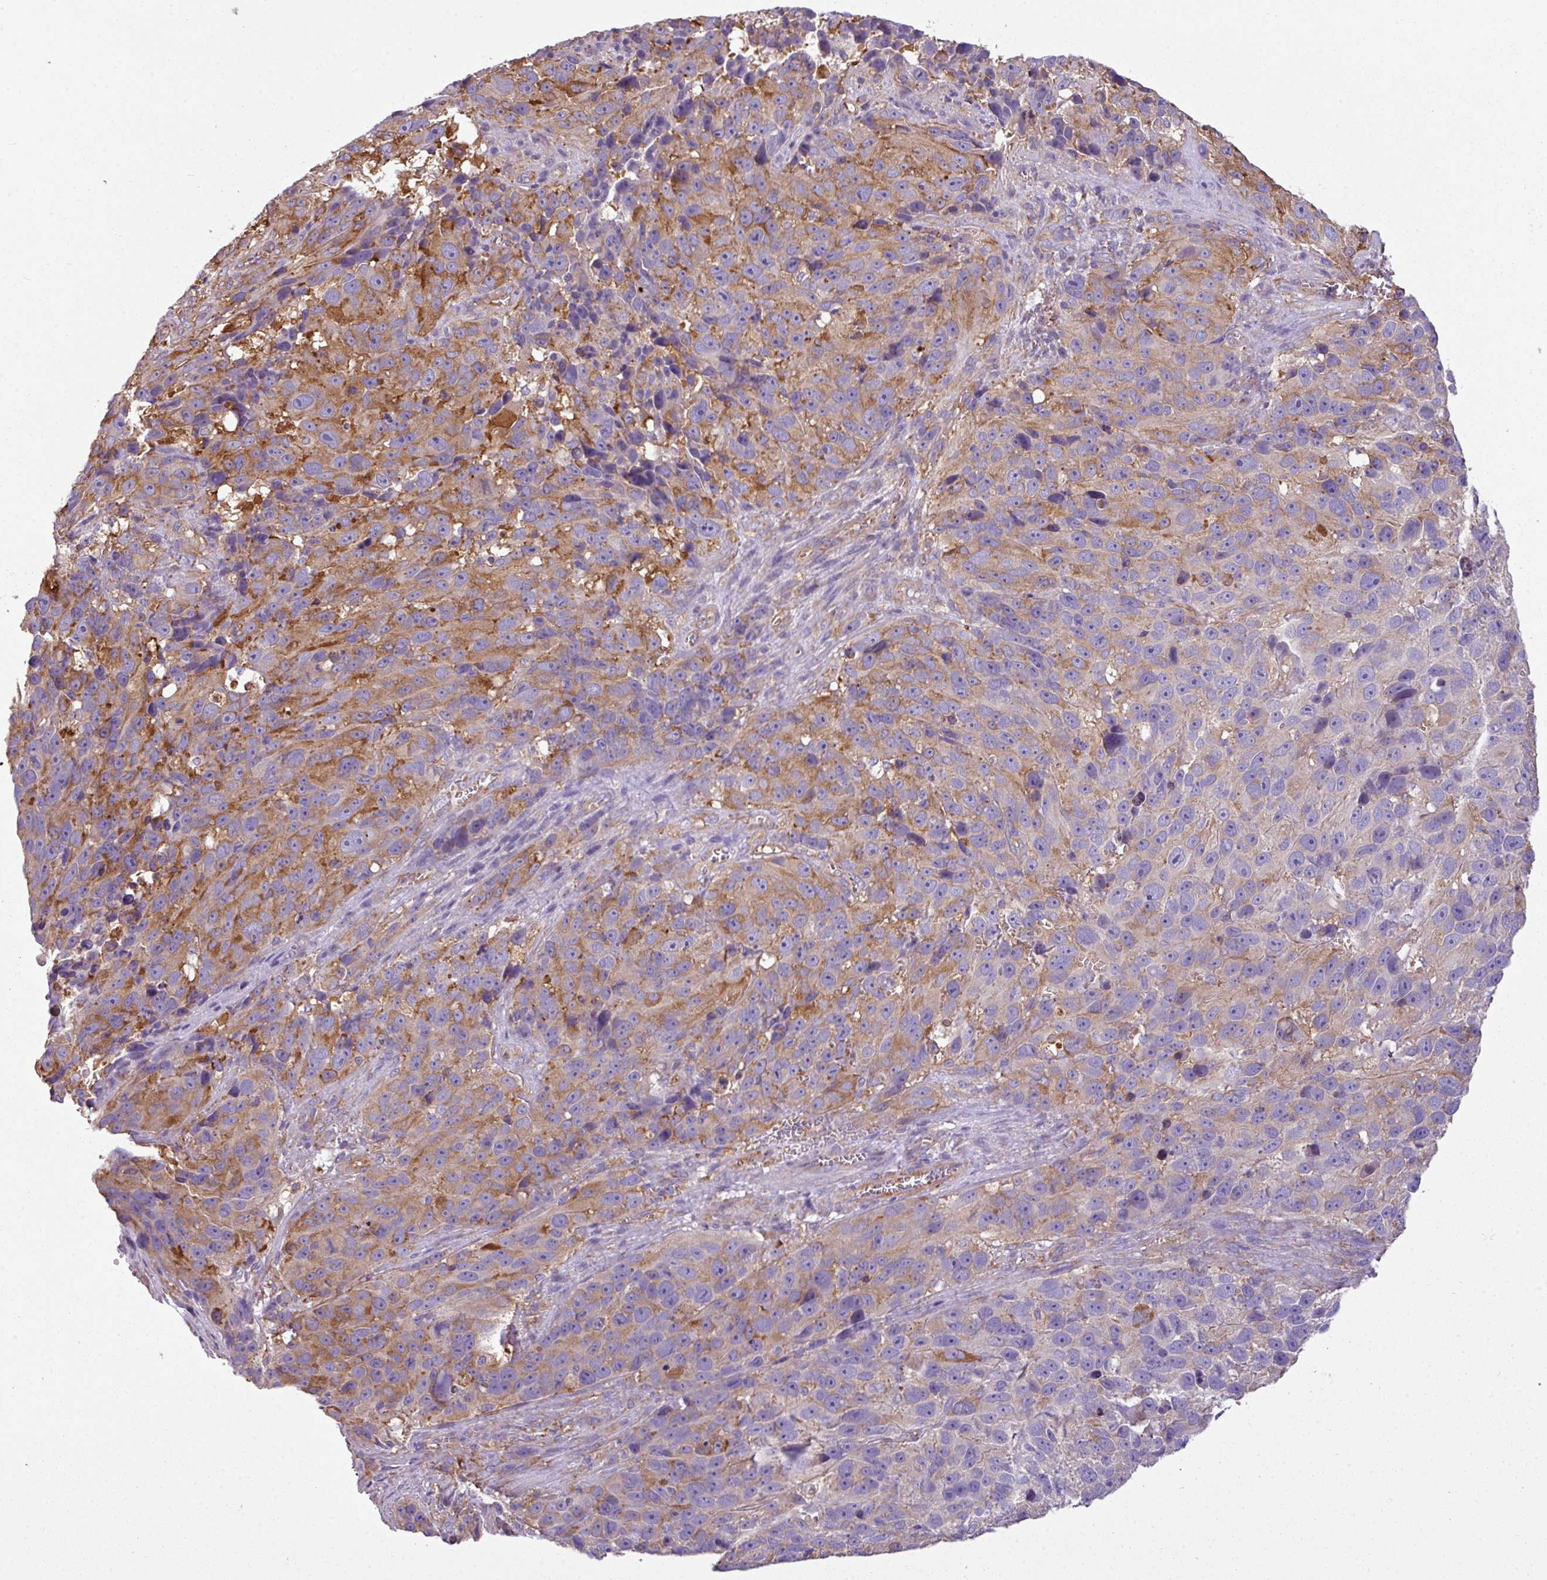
{"staining": {"intensity": "moderate", "quantity": "25%-75%", "location": "cytoplasmic/membranous"}, "tissue": "melanoma", "cell_type": "Tumor cells", "image_type": "cancer", "snomed": [{"axis": "morphology", "description": "Malignant melanoma, NOS"}, {"axis": "topography", "description": "Skin"}], "caption": "IHC micrograph of neoplastic tissue: malignant melanoma stained using immunohistochemistry (IHC) shows medium levels of moderate protein expression localized specifically in the cytoplasmic/membranous of tumor cells, appearing as a cytoplasmic/membranous brown color.", "gene": "XNDC1N", "patient": {"sex": "male", "age": 84}}